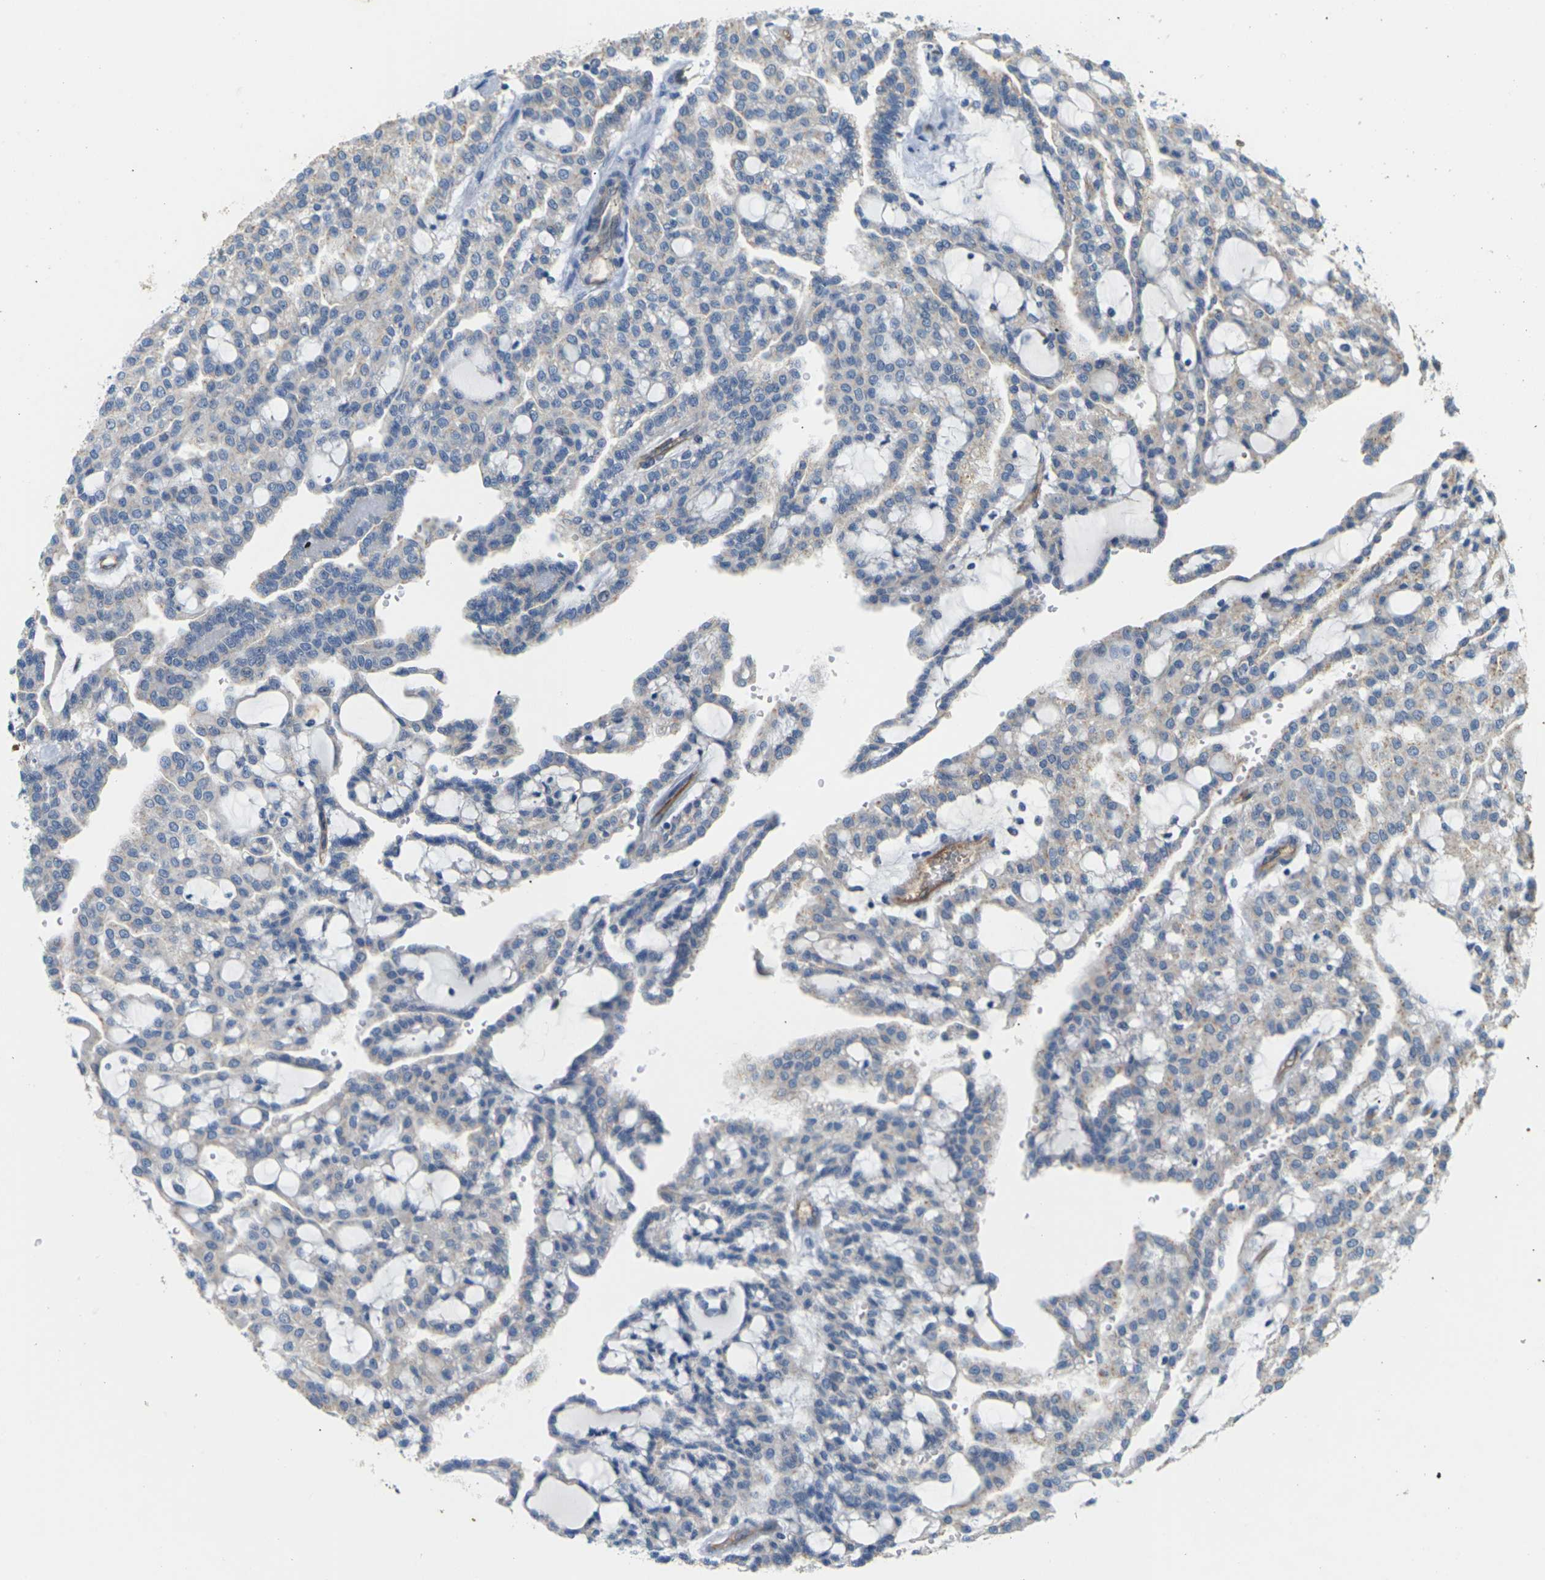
{"staining": {"intensity": "weak", "quantity": "<25%", "location": "cytoplasmic/membranous"}, "tissue": "renal cancer", "cell_type": "Tumor cells", "image_type": "cancer", "snomed": [{"axis": "morphology", "description": "Adenocarcinoma, NOS"}, {"axis": "topography", "description": "Kidney"}], "caption": "DAB immunohistochemical staining of renal cancer displays no significant positivity in tumor cells.", "gene": "ITGA5", "patient": {"sex": "male", "age": 63}}